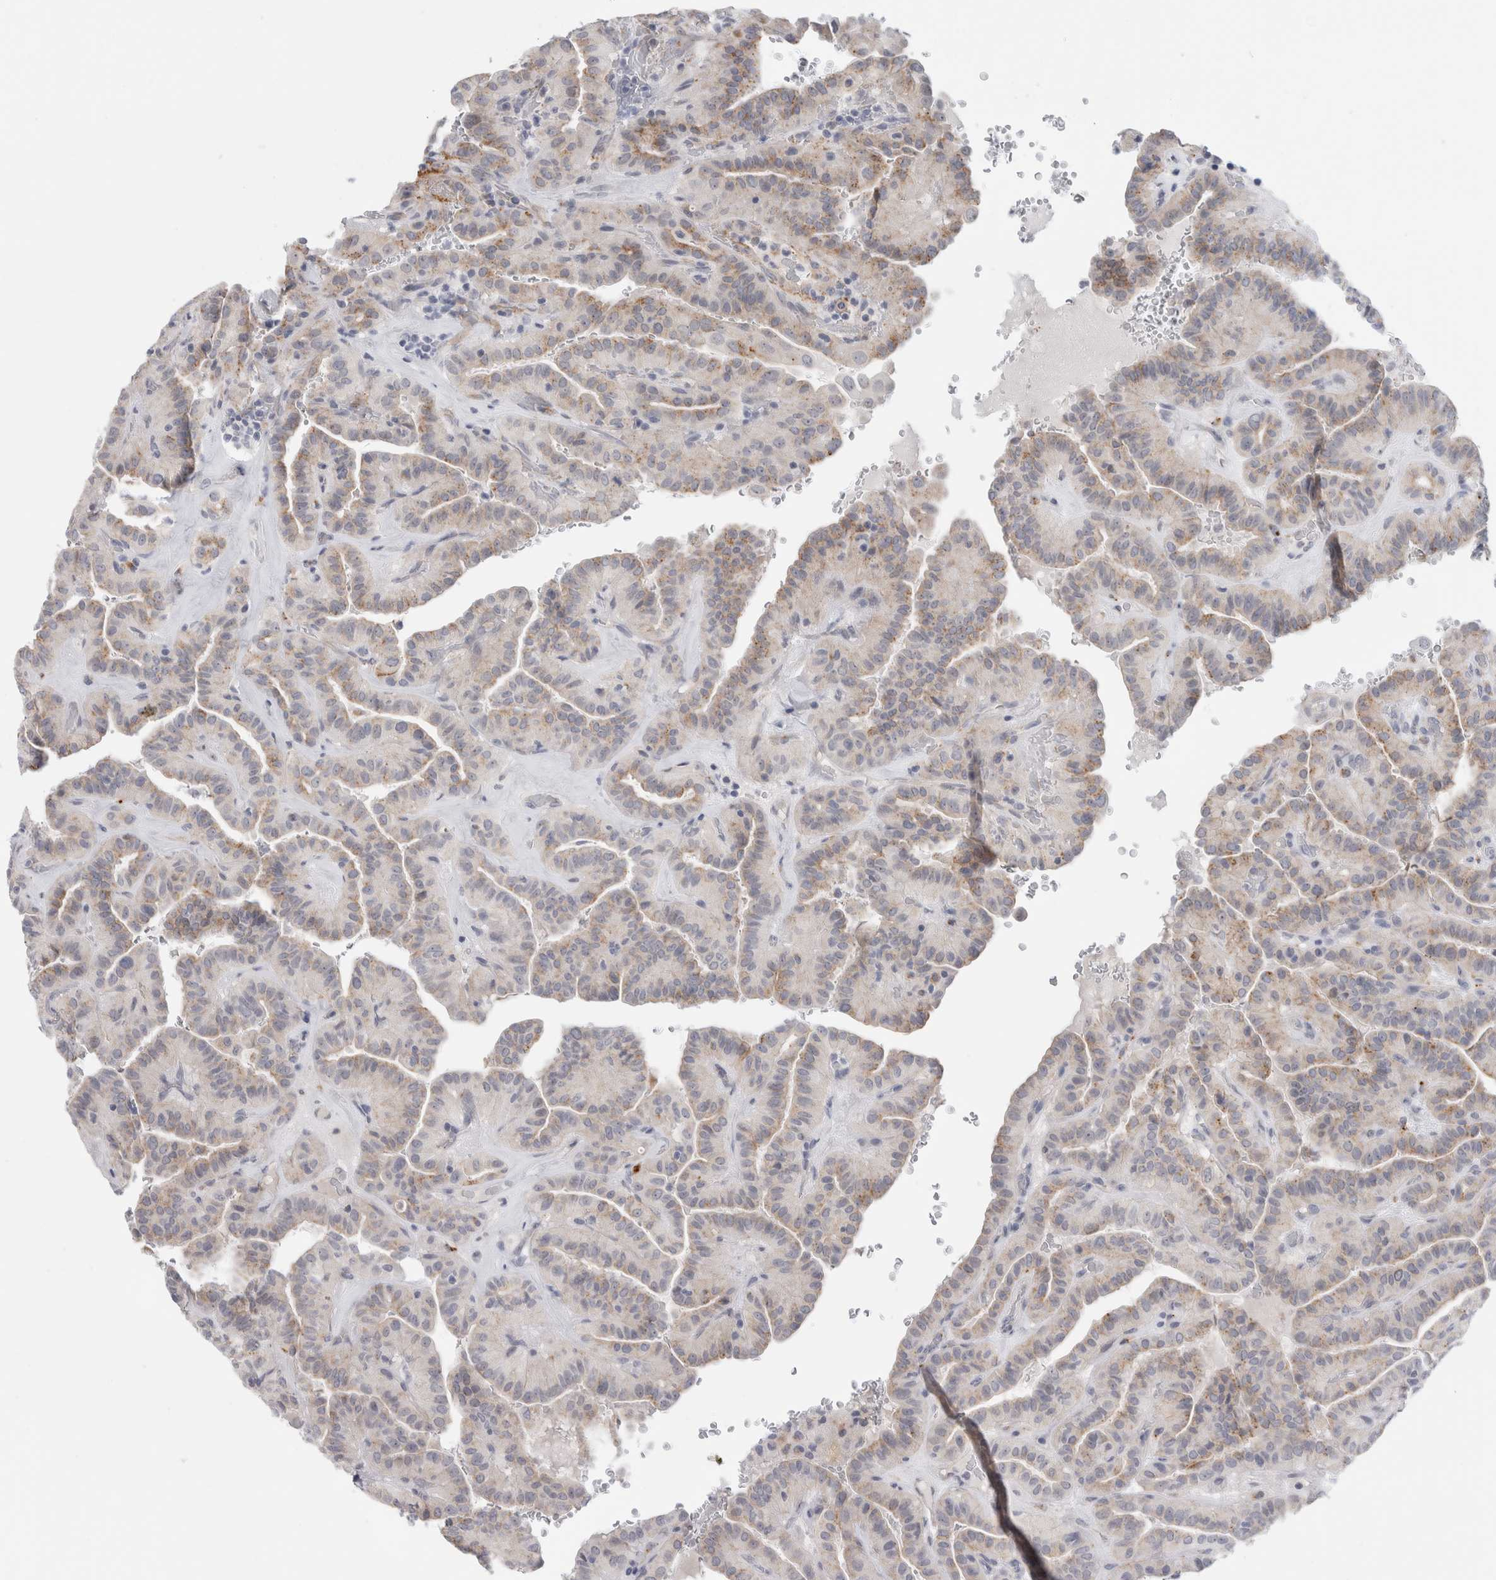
{"staining": {"intensity": "weak", "quantity": "25%-75%", "location": "cytoplasmic/membranous"}, "tissue": "thyroid cancer", "cell_type": "Tumor cells", "image_type": "cancer", "snomed": [{"axis": "morphology", "description": "Papillary adenocarcinoma, NOS"}, {"axis": "topography", "description": "Thyroid gland"}], "caption": "IHC micrograph of human thyroid cancer (papillary adenocarcinoma) stained for a protein (brown), which displays low levels of weak cytoplasmic/membranous staining in approximately 25%-75% of tumor cells.", "gene": "ANKMY1", "patient": {"sex": "male", "age": 77}}